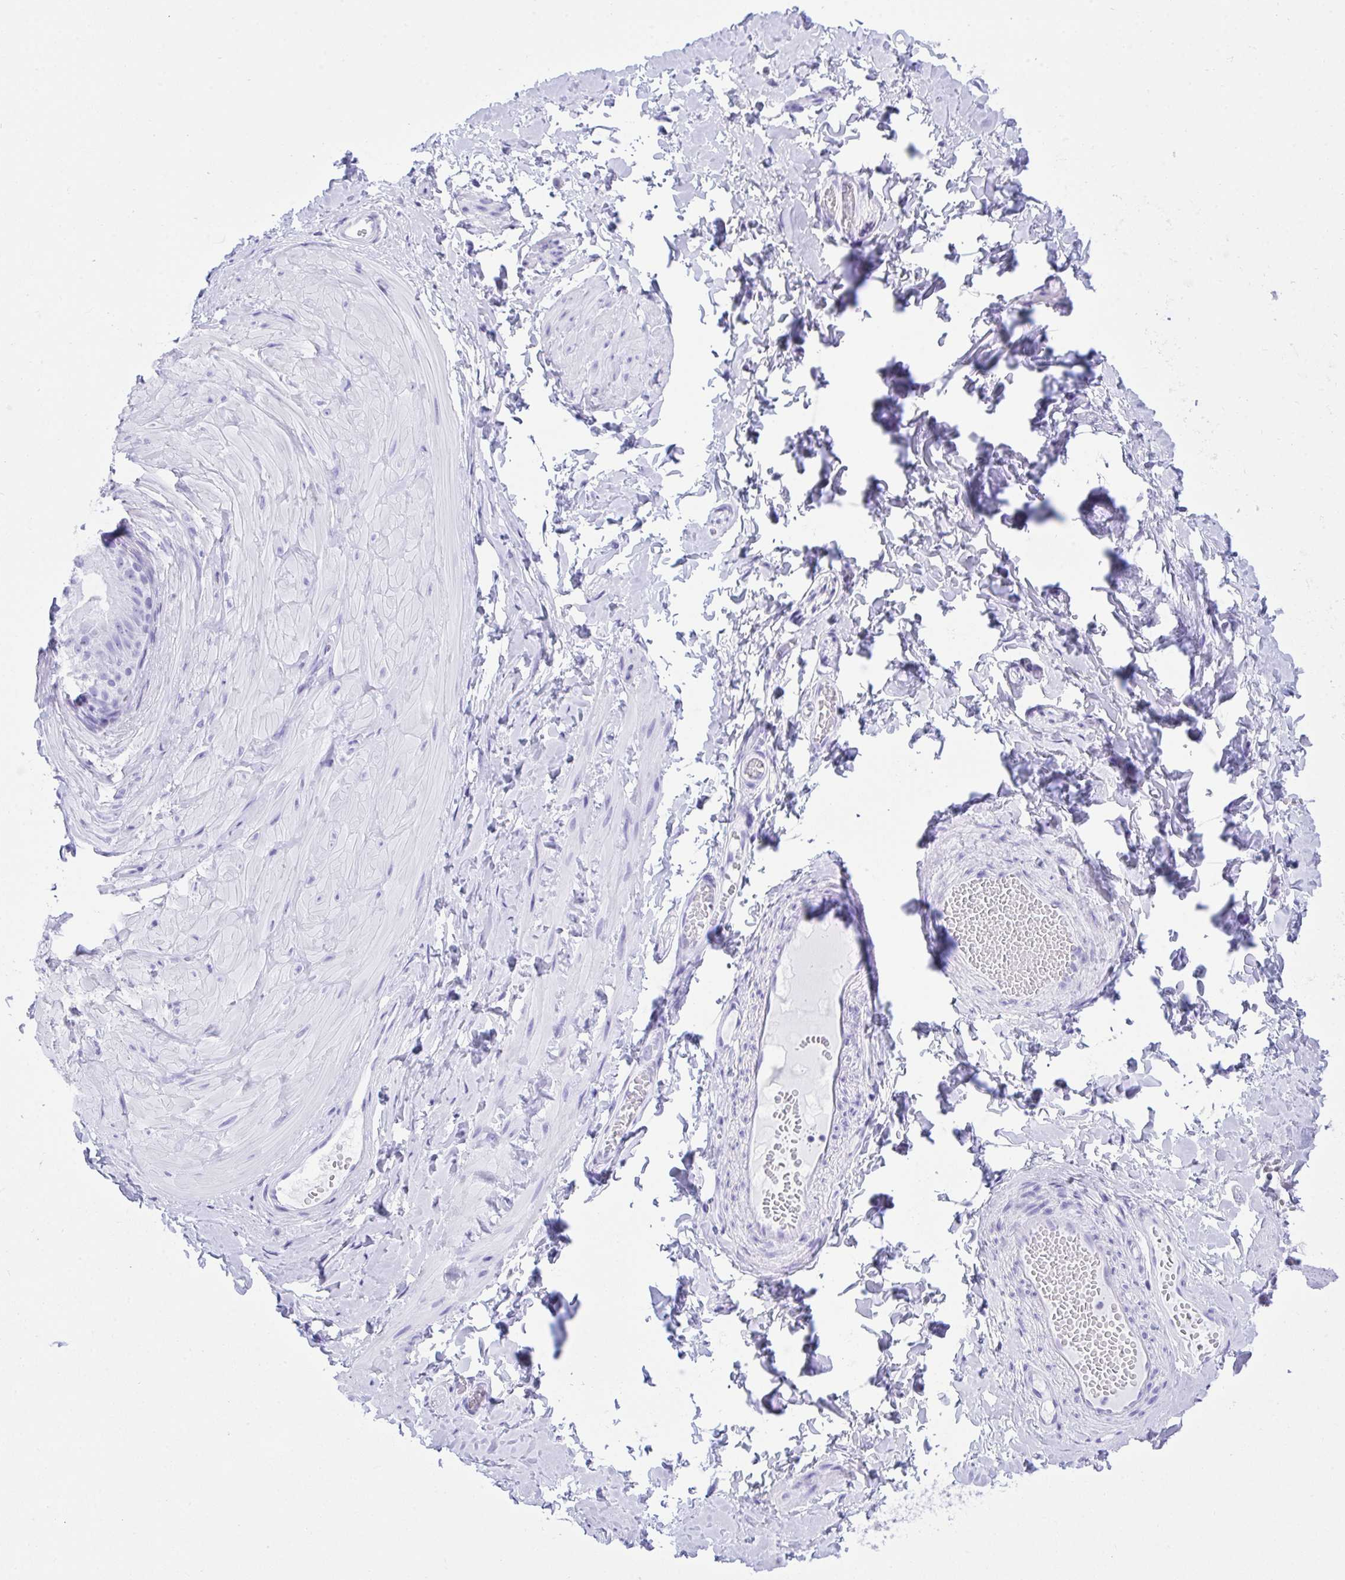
{"staining": {"intensity": "negative", "quantity": "none", "location": "none"}, "tissue": "adipose tissue", "cell_type": "Adipocytes", "image_type": "normal", "snomed": [{"axis": "morphology", "description": "Normal tissue, NOS"}, {"axis": "topography", "description": "Epididymis, spermatic cord, NOS"}, {"axis": "topography", "description": "Epididymis"}, {"axis": "topography", "description": "Peripheral nerve tissue"}], "caption": "Adipose tissue was stained to show a protein in brown. There is no significant positivity in adipocytes. (Stains: DAB immunohistochemistry with hematoxylin counter stain, Microscopy: brightfield microscopy at high magnification).", "gene": "TLN2", "patient": {"sex": "male", "age": 29}}